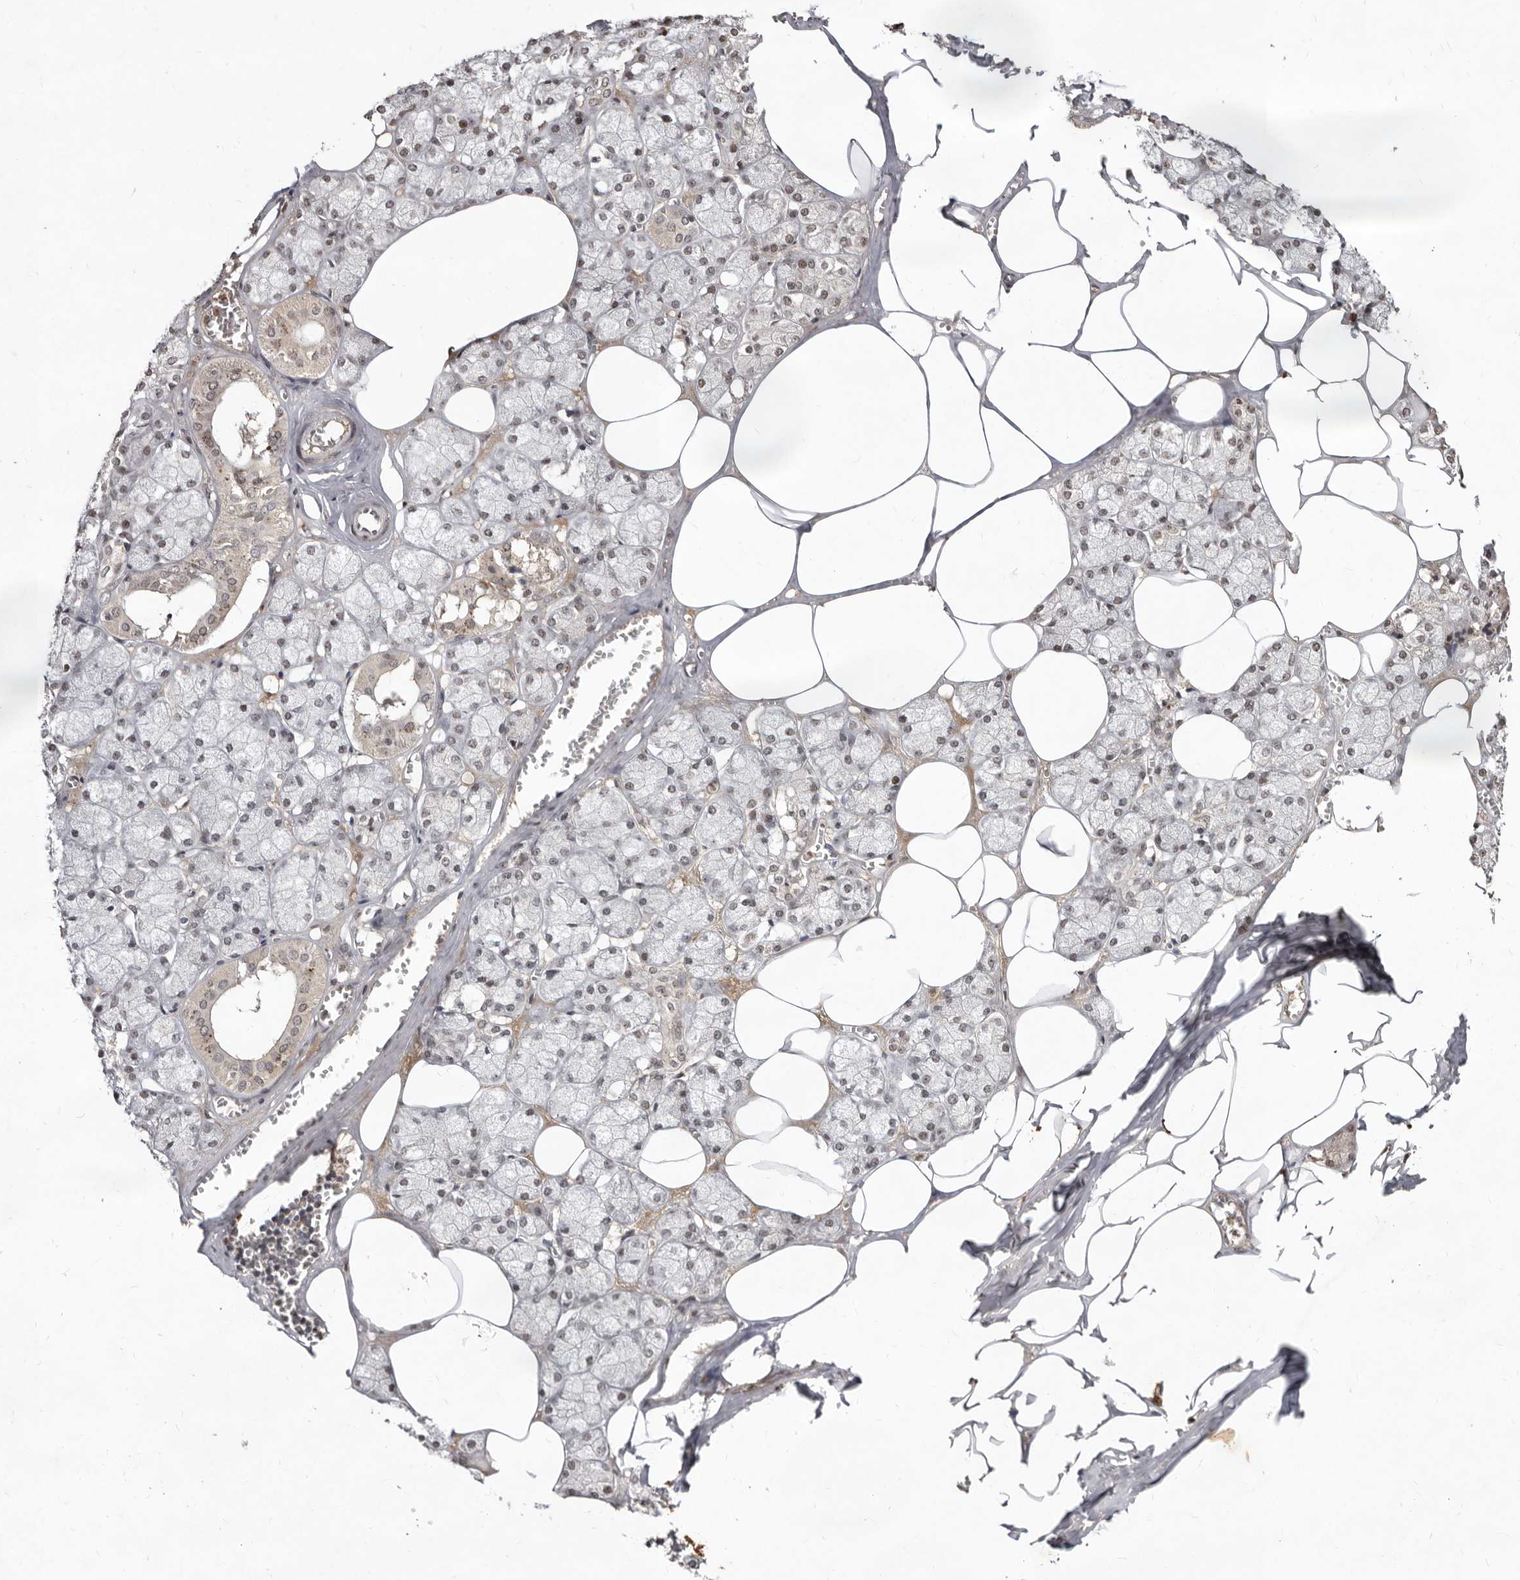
{"staining": {"intensity": "weak", "quantity": "<25%", "location": "nuclear"}, "tissue": "salivary gland", "cell_type": "Glandular cells", "image_type": "normal", "snomed": [{"axis": "morphology", "description": "Normal tissue, NOS"}, {"axis": "topography", "description": "Salivary gland"}], "caption": "A histopathology image of human salivary gland is negative for staining in glandular cells. (Brightfield microscopy of DAB (3,3'-diaminobenzidine) IHC at high magnification).", "gene": "LCORL", "patient": {"sex": "male", "age": 62}}